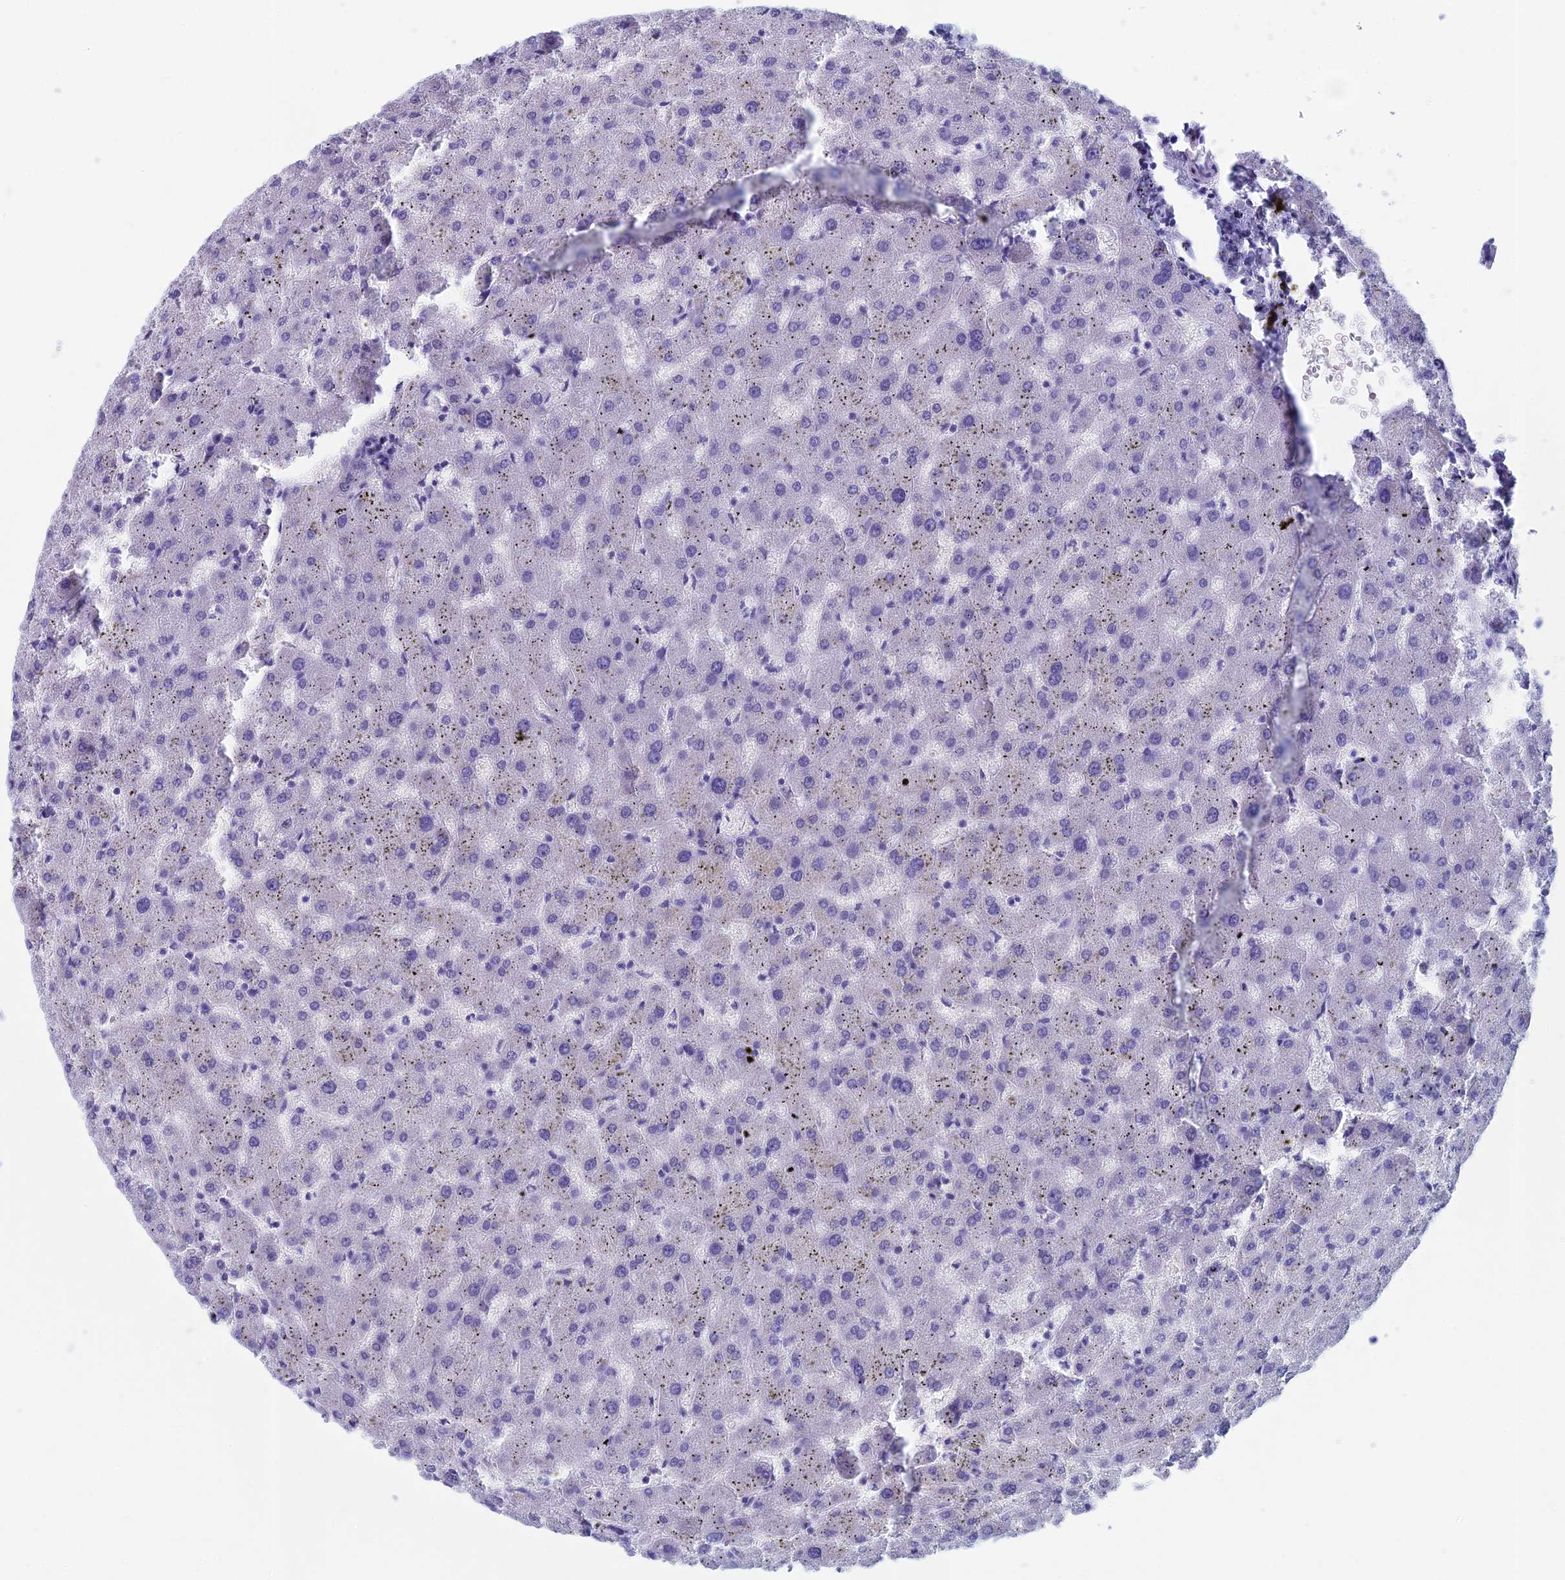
{"staining": {"intensity": "negative", "quantity": "none", "location": "none"}, "tissue": "liver", "cell_type": "Cholangiocytes", "image_type": "normal", "snomed": [{"axis": "morphology", "description": "Normal tissue, NOS"}, {"axis": "topography", "description": "Liver"}], "caption": "This histopathology image is of unremarkable liver stained with immunohistochemistry (IHC) to label a protein in brown with the nuclei are counter-stained blue. There is no staining in cholangiocytes. (DAB (3,3'-diaminobenzidine) IHC visualized using brightfield microscopy, high magnification).", "gene": "CAPS", "patient": {"sex": "female", "age": 63}}